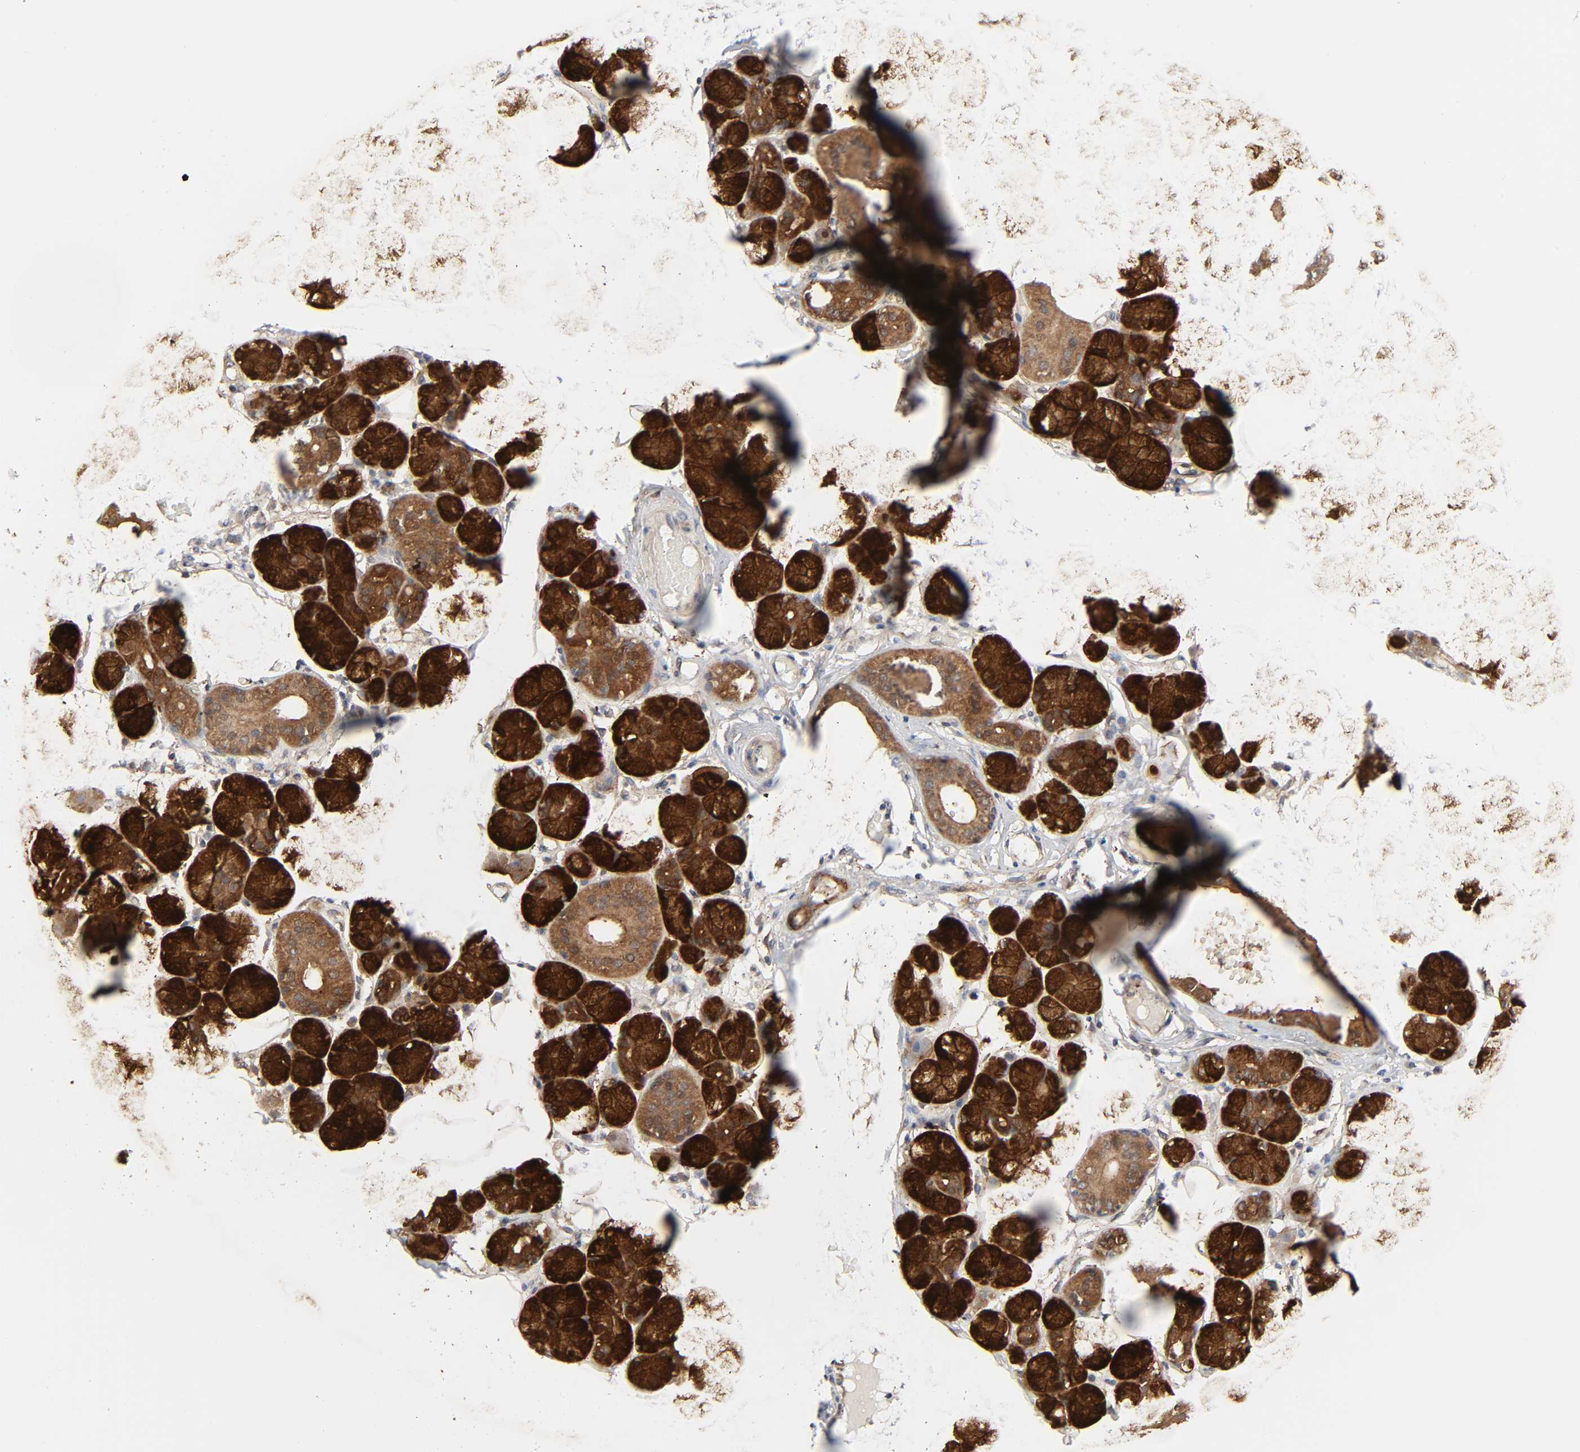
{"staining": {"intensity": "strong", "quantity": ">75%", "location": "cytoplasmic/membranous"}, "tissue": "salivary gland", "cell_type": "Glandular cells", "image_type": "normal", "snomed": [{"axis": "morphology", "description": "Normal tissue, NOS"}, {"axis": "topography", "description": "Salivary gland"}], "caption": "Approximately >75% of glandular cells in normal salivary gland display strong cytoplasmic/membranous protein expression as visualized by brown immunohistochemical staining.", "gene": "NDRG2", "patient": {"sex": "male", "age": 54}}